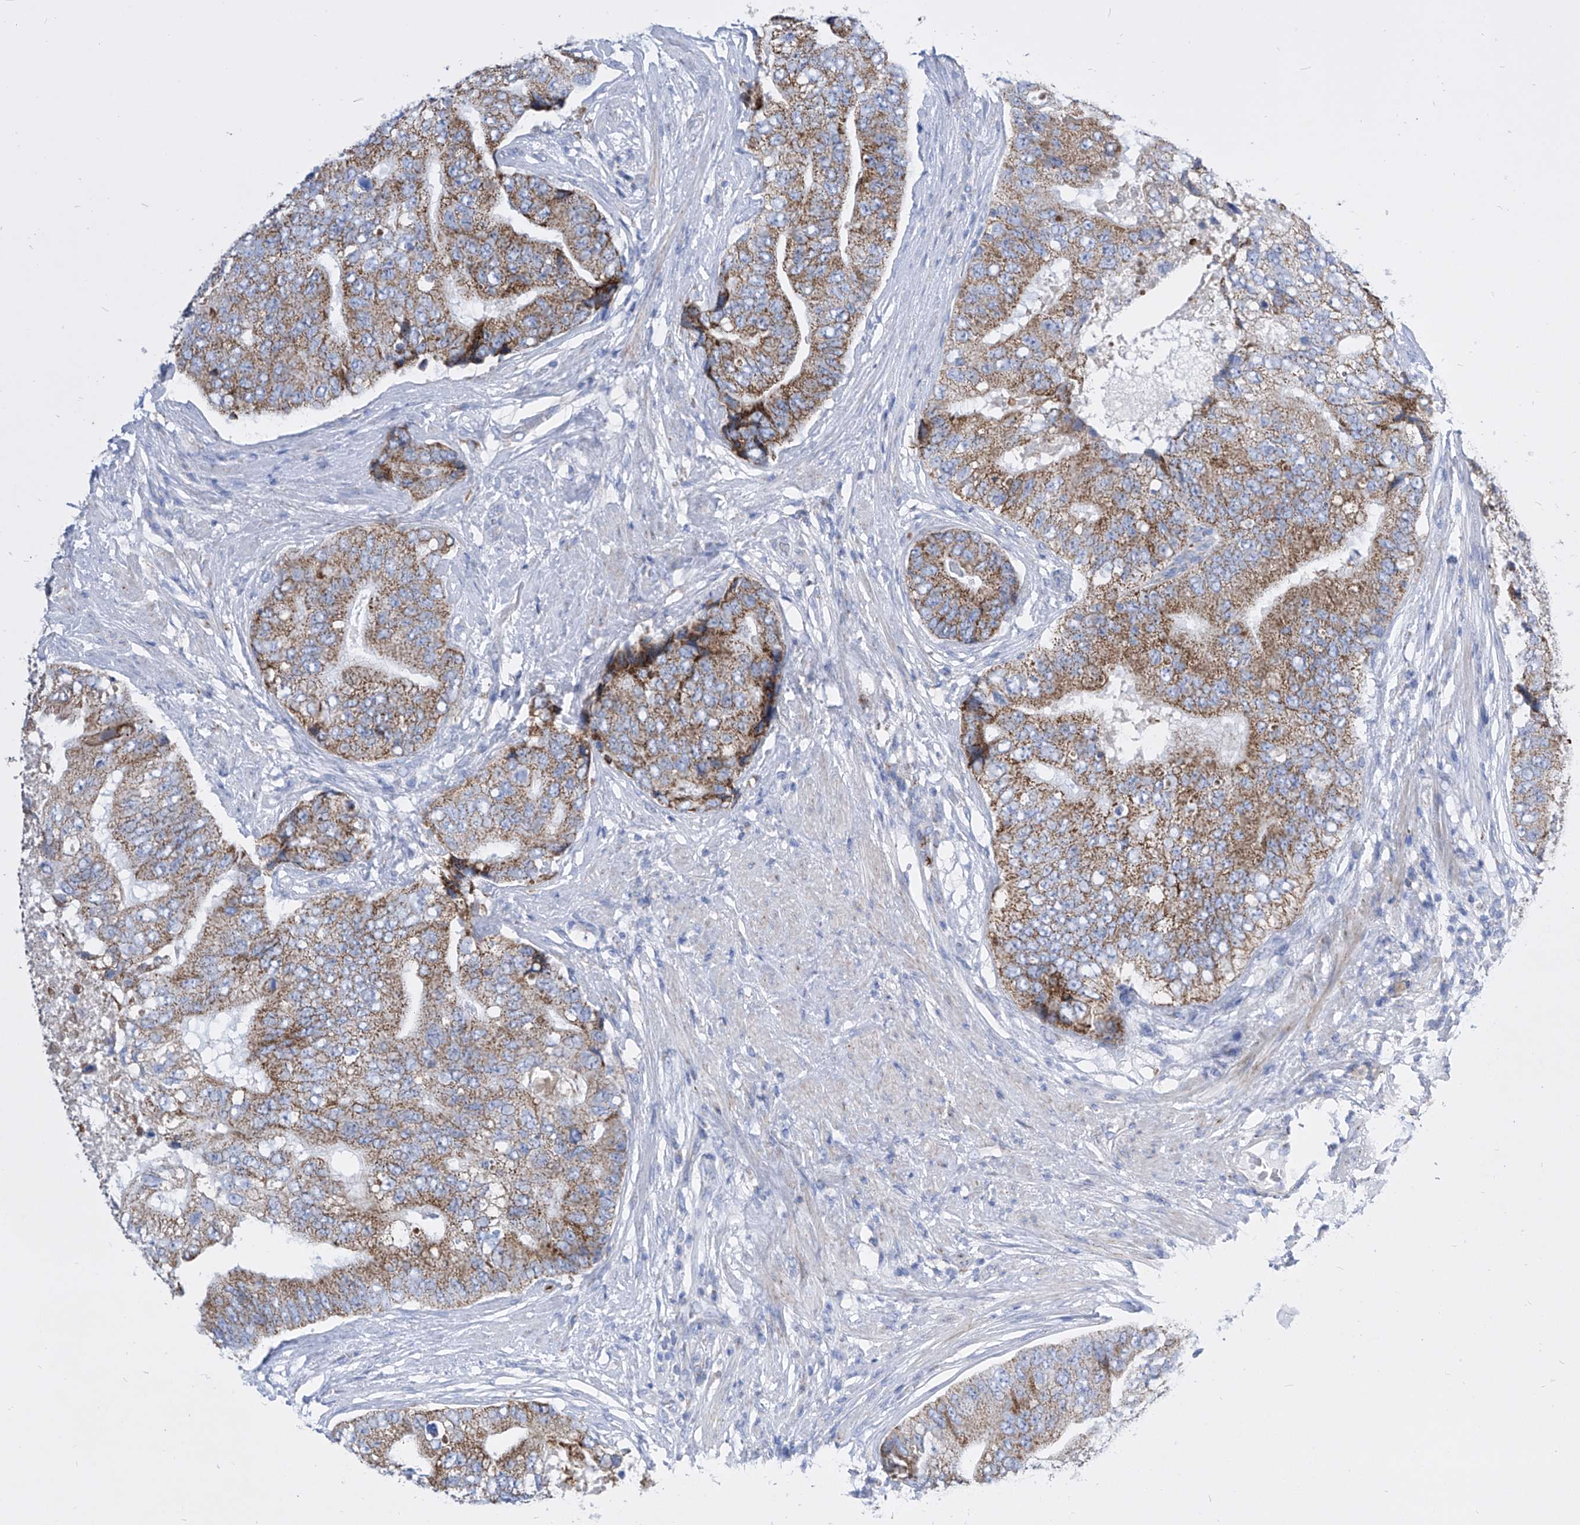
{"staining": {"intensity": "moderate", "quantity": ">75%", "location": "cytoplasmic/membranous"}, "tissue": "prostate cancer", "cell_type": "Tumor cells", "image_type": "cancer", "snomed": [{"axis": "morphology", "description": "Adenocarcinoma, High grade"}, {"axis": "topography", "description": "Prostate"}], "caption": "Protein expression analysis of prostate high-grade adenocarcinoma displays moderate cytoplasmic/membranous staining in about >75% of tumor cells.", "gene": "COQ3", "patient": {"sex": "male", "age": 70}}